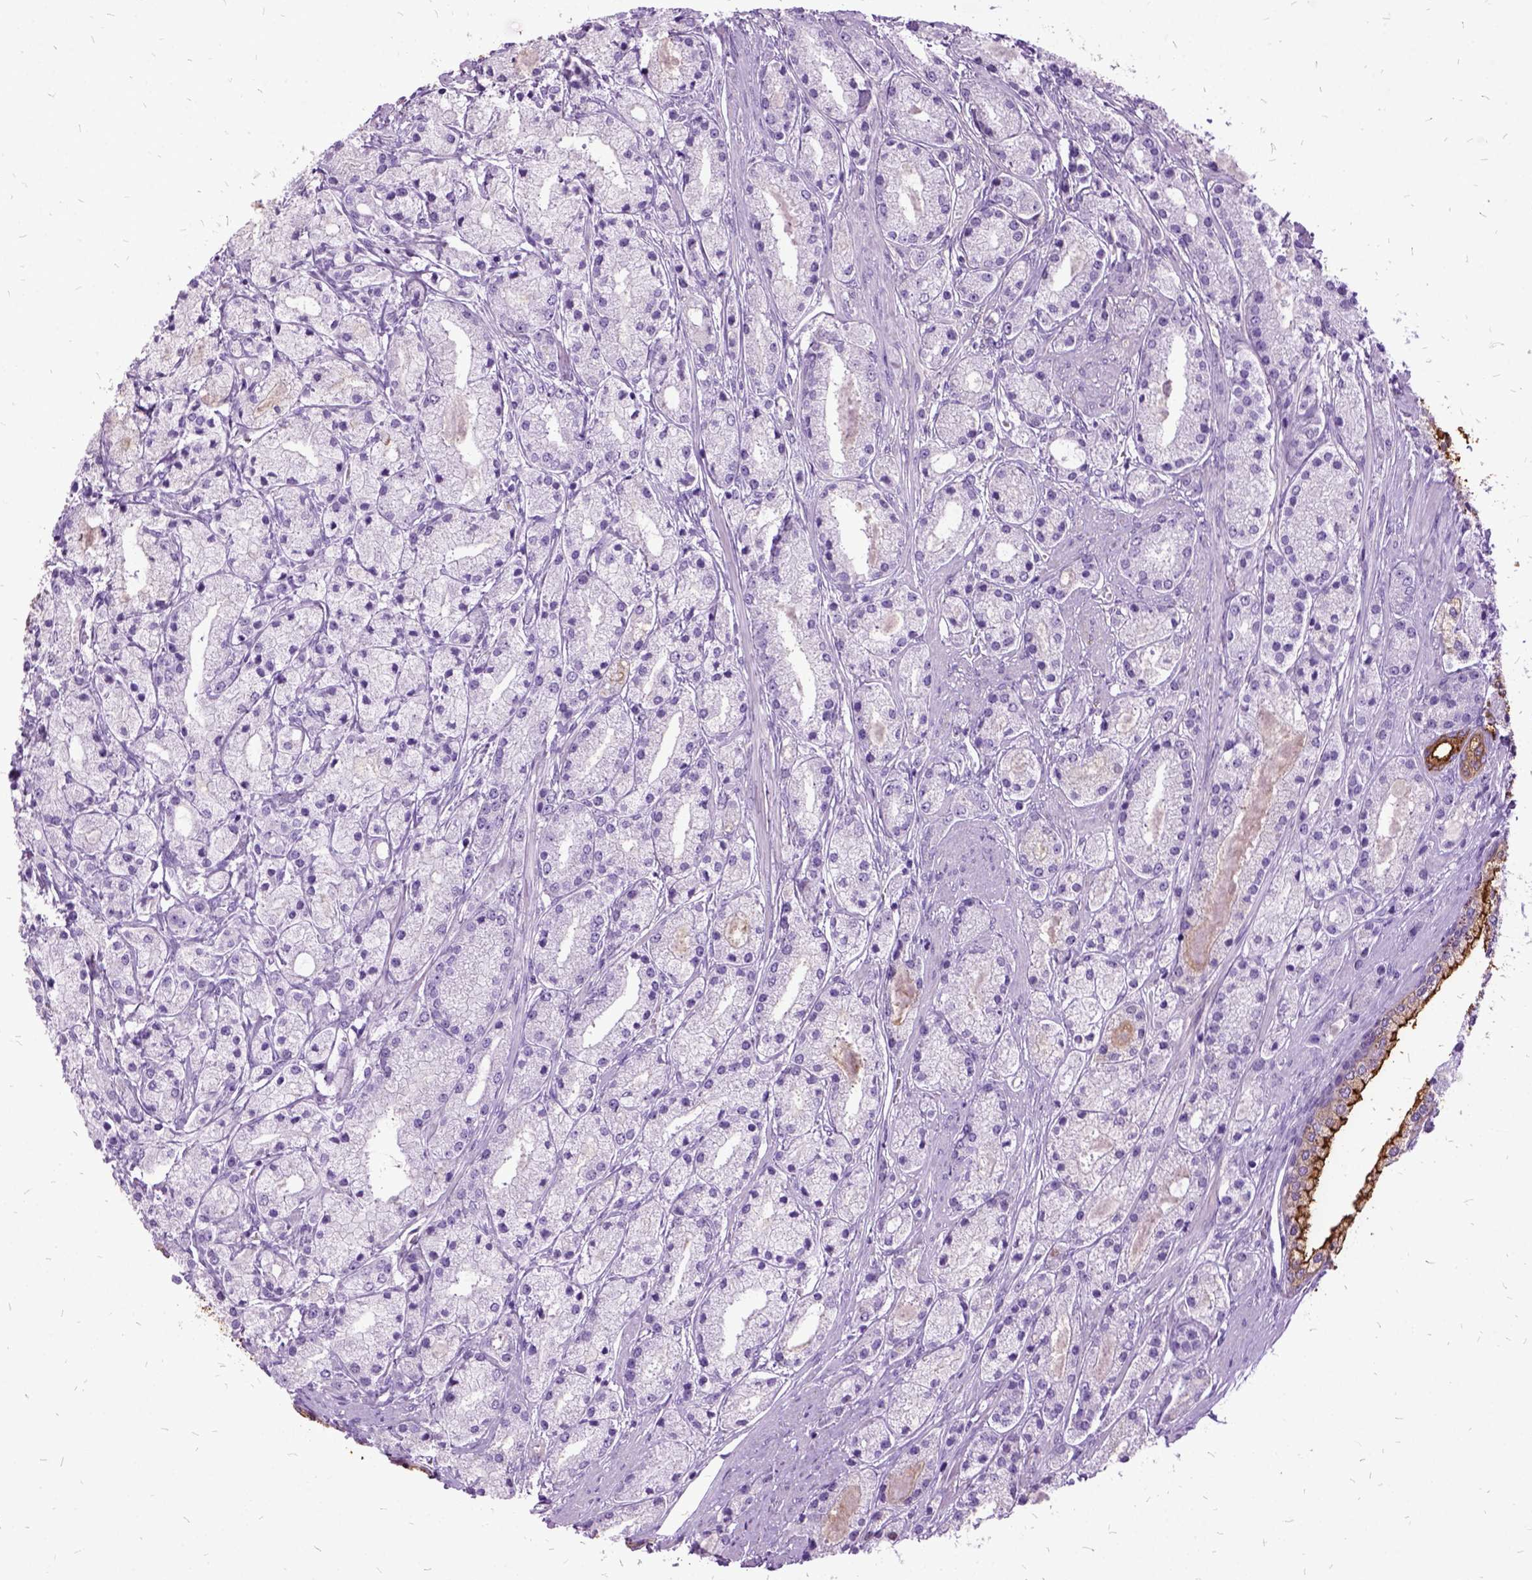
{"staining": {"intensity": "negative", "quantity": "none", "location": "none"}, "tissue": "prostate cancer", "cell_type": "Tumor cells", "image_type": "cancer", "snomed": [{"axis": "morphology", "description": "Adenocarcinoma, High grade"}, {"axis": "topography", "description": "Prostate"}], "caption": "This photomicrograph is of prostate cancer (adenocarcinoma (high-grade)) stained with immunohistochemistry to label a protein in brown with the nuclei are counter-stained blue. There is no positivity in tumor cells.", "gene": "MME", "patient": {"sex": "male", "age": 67}}